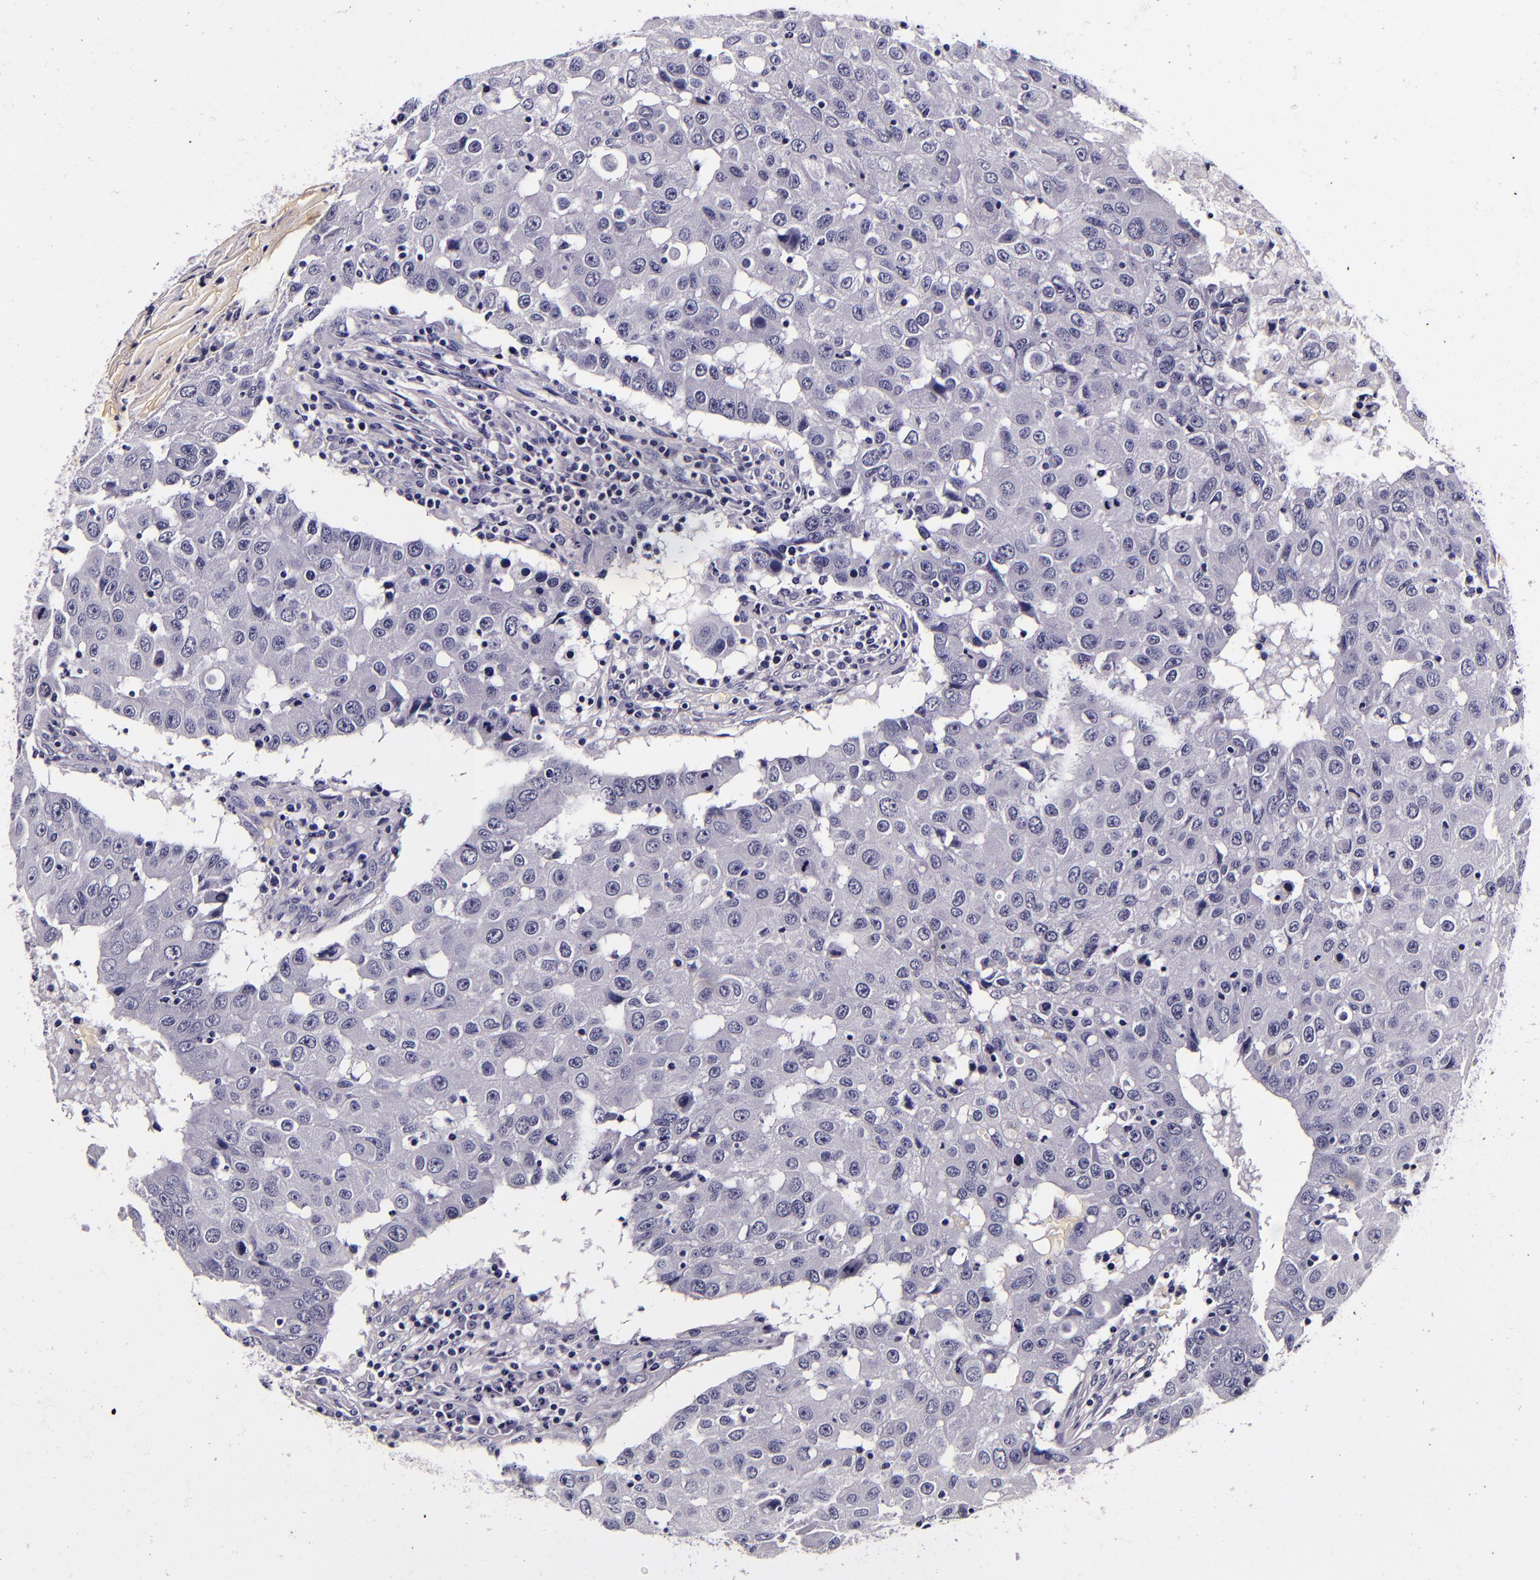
{"staining": {"intensity": "negative", "quantity": "none", "location": "none"}, "tissue": "breast cancer", "cell_type": "Tumor cells", "image_type": "cancer", "snomed": [{"axis": "morphology", "description": "Duct carcinoma"}, {"axis": "topography", "description": "Breast"}], "caption": "This photomicrograph is of breast invasive ductal carcinoma stained with immunohistochemistry (IHC) to label a protein in brown with the nuclei are counter-stained blue. There is no expression in tumor cells.", "gene": "FBN1", "patient": {"sex": "female", "age": 27}}